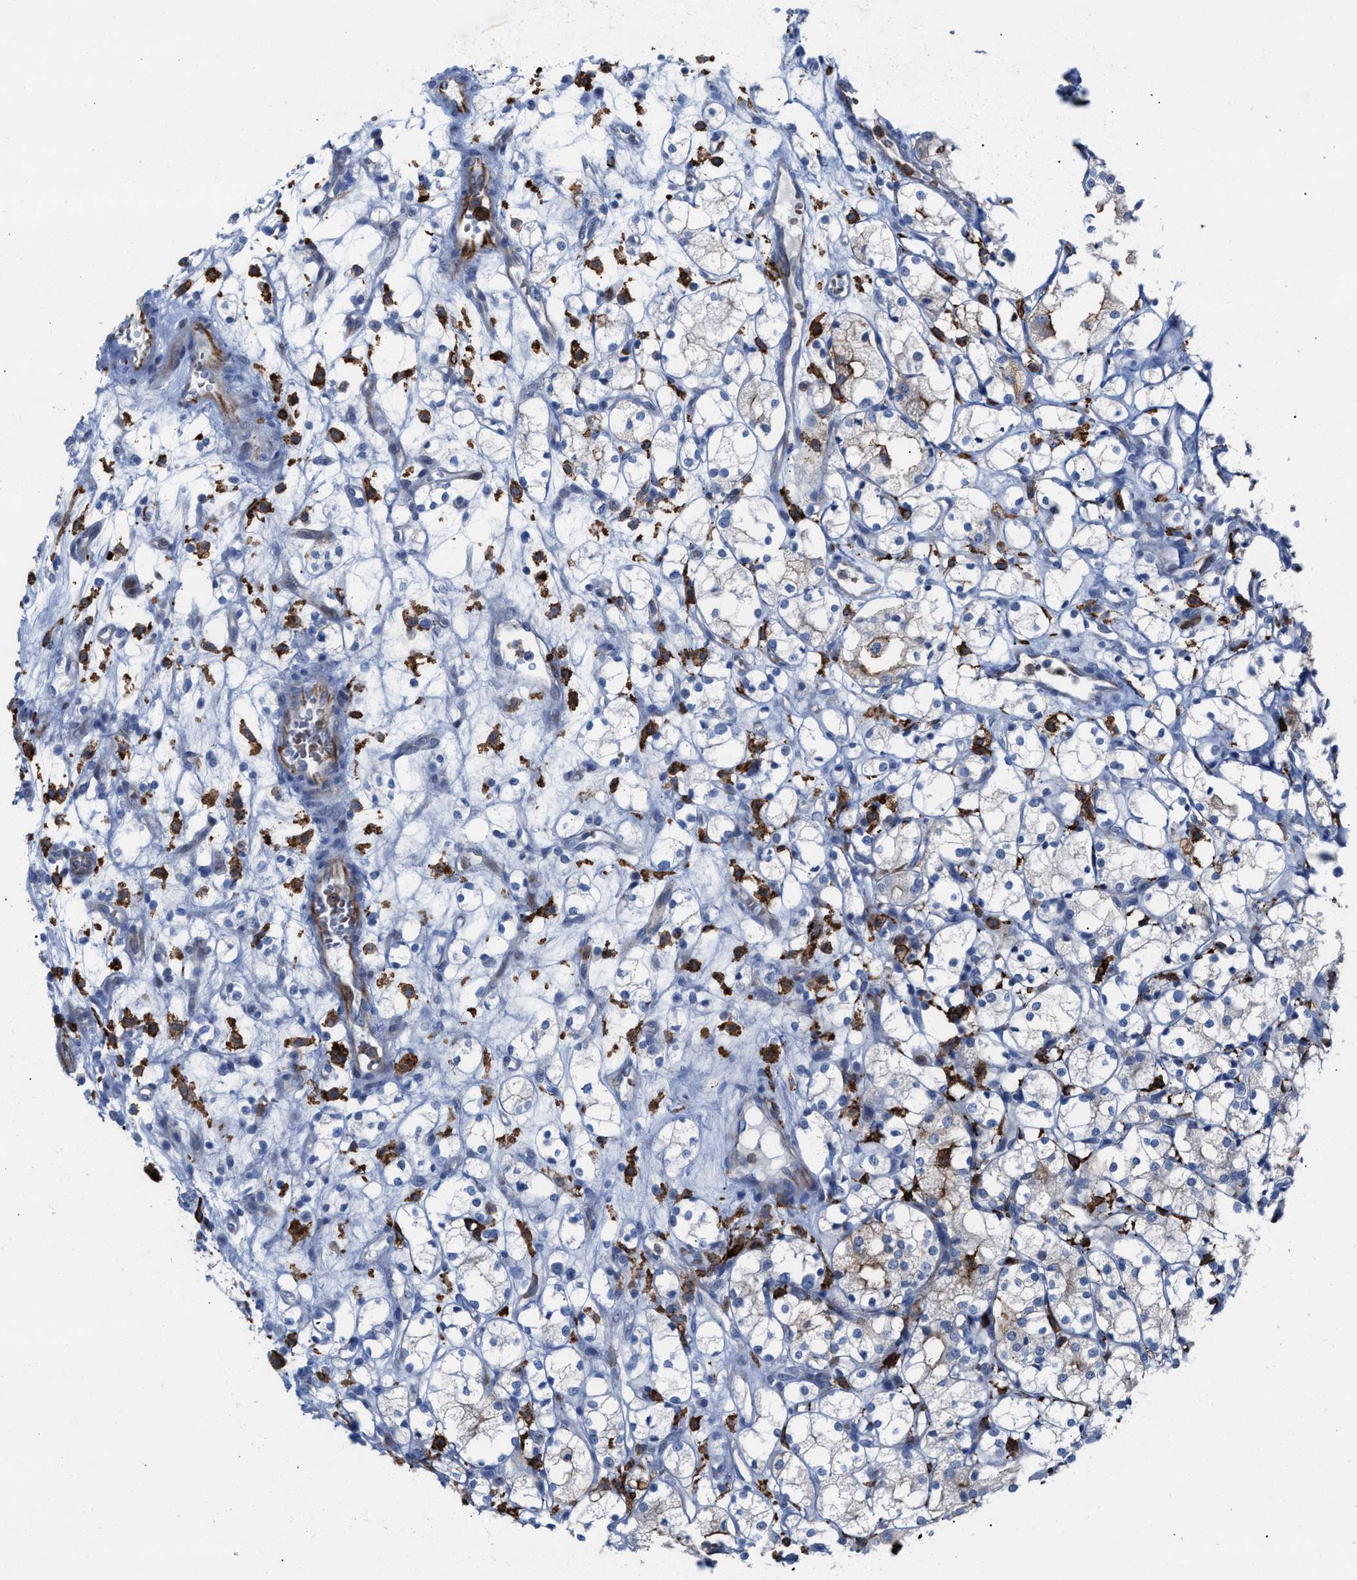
{"staining": {"intensity": "negative", "quantity": "none", "location": "none"}, "tissue": "renal cancer", "cell_type": "Tumor cells", "image_type": "cancer", "snomed": [{"axis": "morphology", "description": "Adenocarcinoma, NOS"}, {"axis": "topography", "description": "Kidney"}], "caption": "Renal cancer was stained to show a protein in brown. There is no significant staining in tumor cells. Nuclei are stained in blue.", "gene": "SLC47A1", "patient": {"sex": "male", "age": 77}}